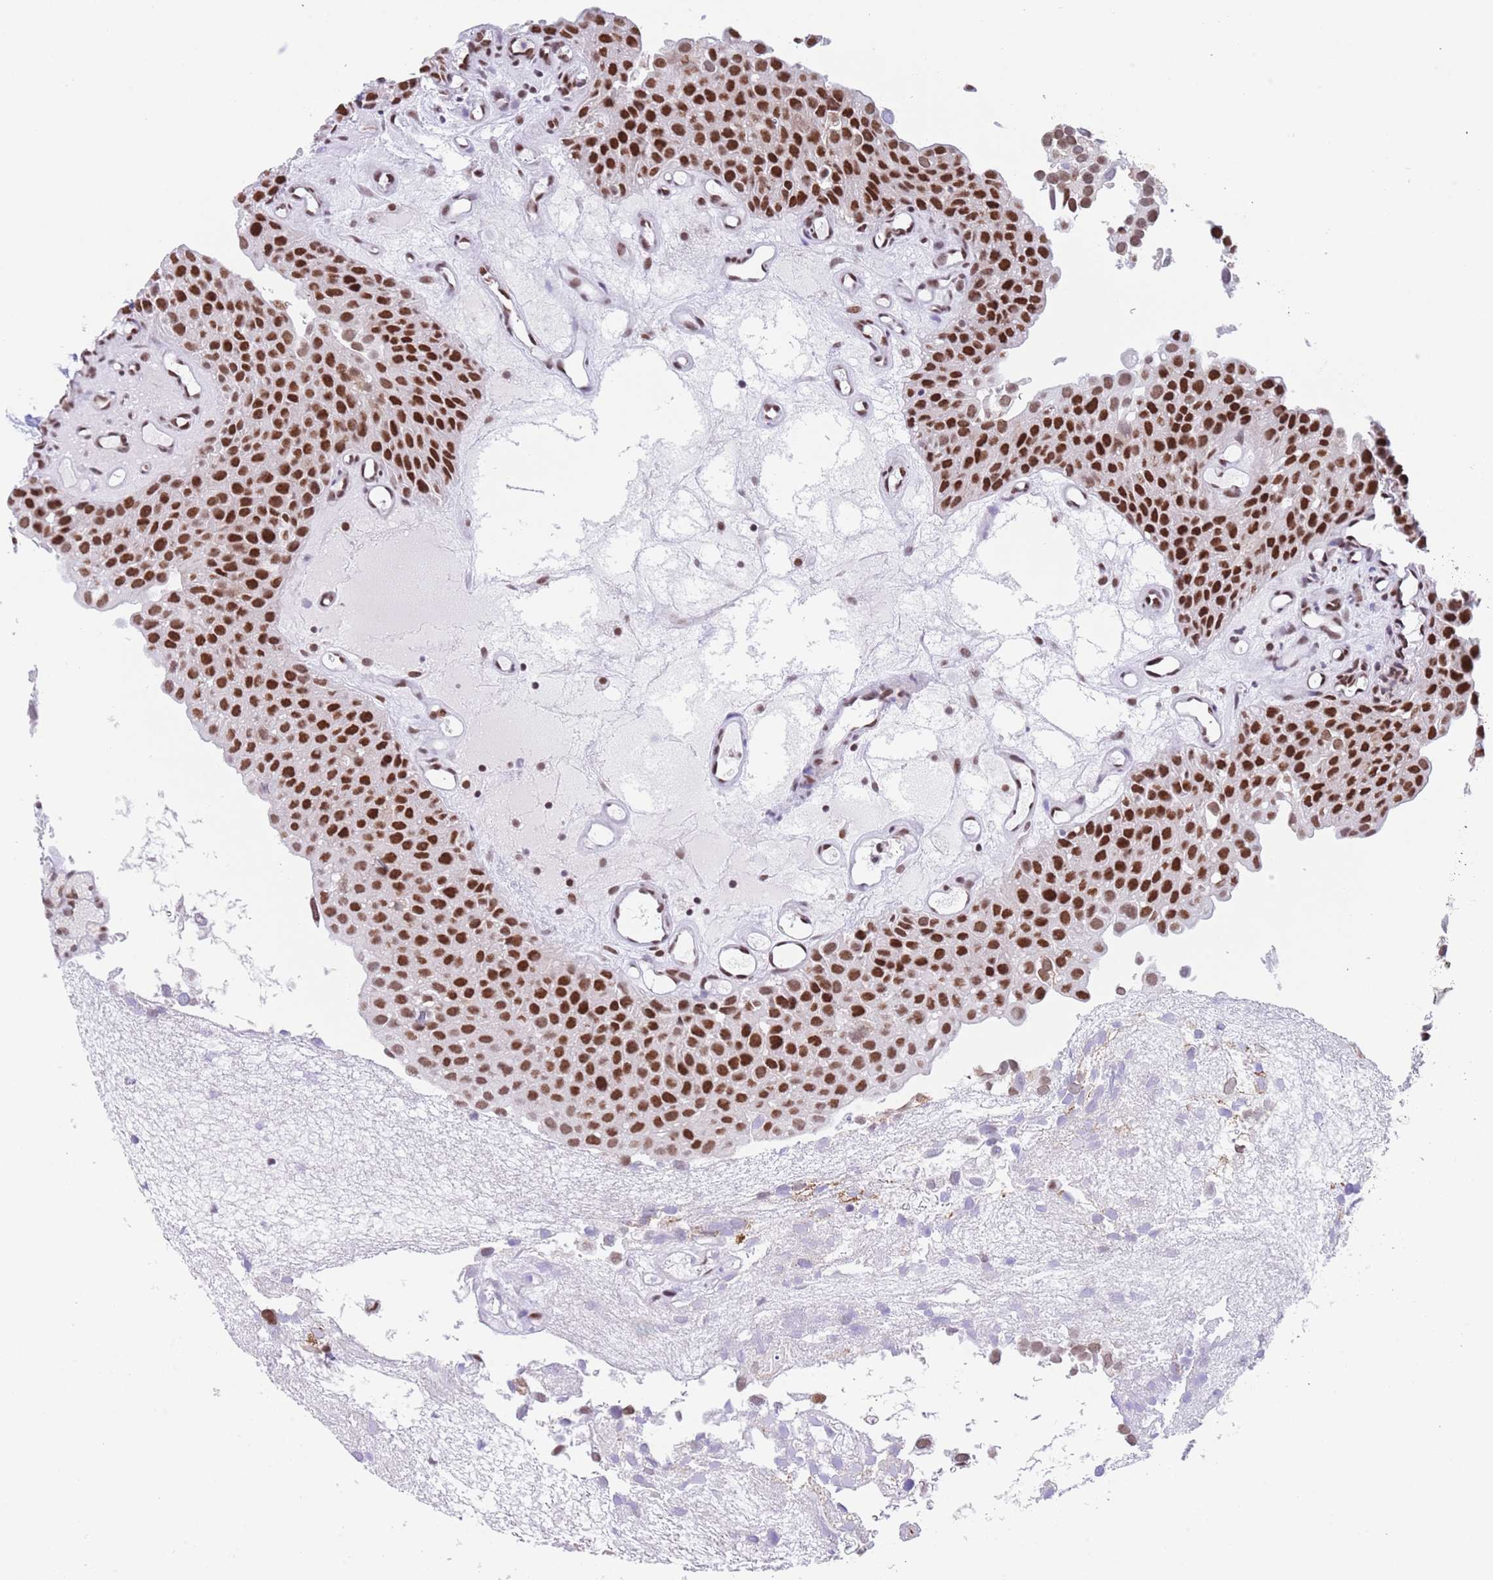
{"staining": {"intensity": "strong", "quantity": ">75%", "location": "nuclear"}, "tissue": "urothelial cancer", "cell_type": "Tumor cells", "image_type": "cancer", "snomed": [{"axis": "morphology", "description": "Urothelial carcinoma, Low grade"}, {"axis": "topography", "description": "Urinary bladder"}], "caption": "DAB (3,3'-diaminobenzidine) immunohistochemical staining of urothelial cancer demonstrates strong nuclear protein expression in approximately >75% of tumor cells.", "gene": "ZNF382", "patient": {"sex": "male", "age": 88}}